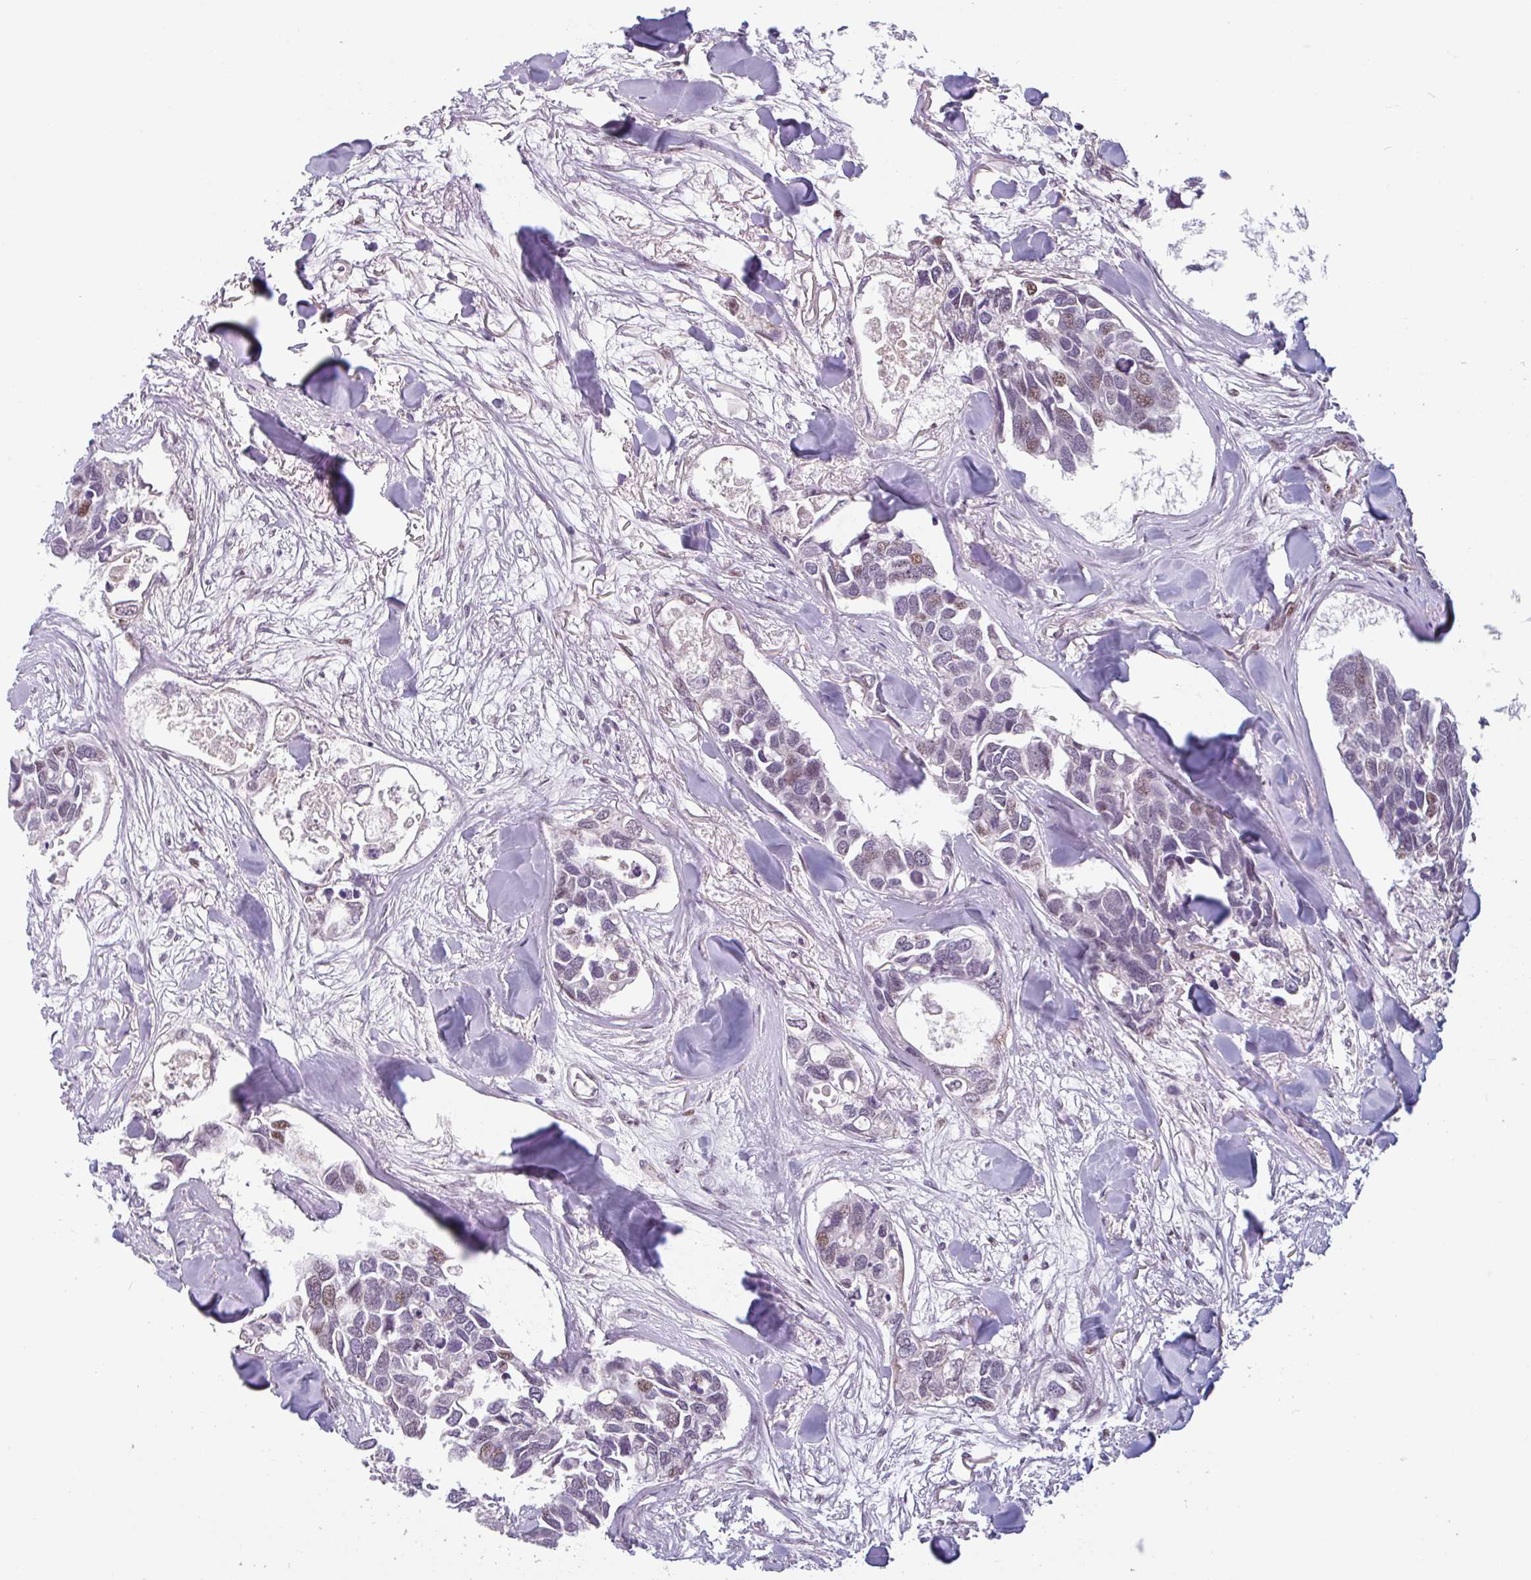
{"staining": {"intensity": "moderate", "quantity": "25%-75%", "location": "nuclear"}, "tissue": "breast cancer", "cell_type": "Tumor cells", "image_type": "cancer", "snomed": [{"axis": "morphology", "description": "Duct carcinoma"}, {"axis": "topography", "description": "Breast"}], "caption": "Human intraductal carcinoma (breast) stained with a brown dye exhibits moderate nuclear positive staining in about 25%-75% of tumor cells.", "gene": "ZNF689", "patient": {"sex": "female", "age": 83}}